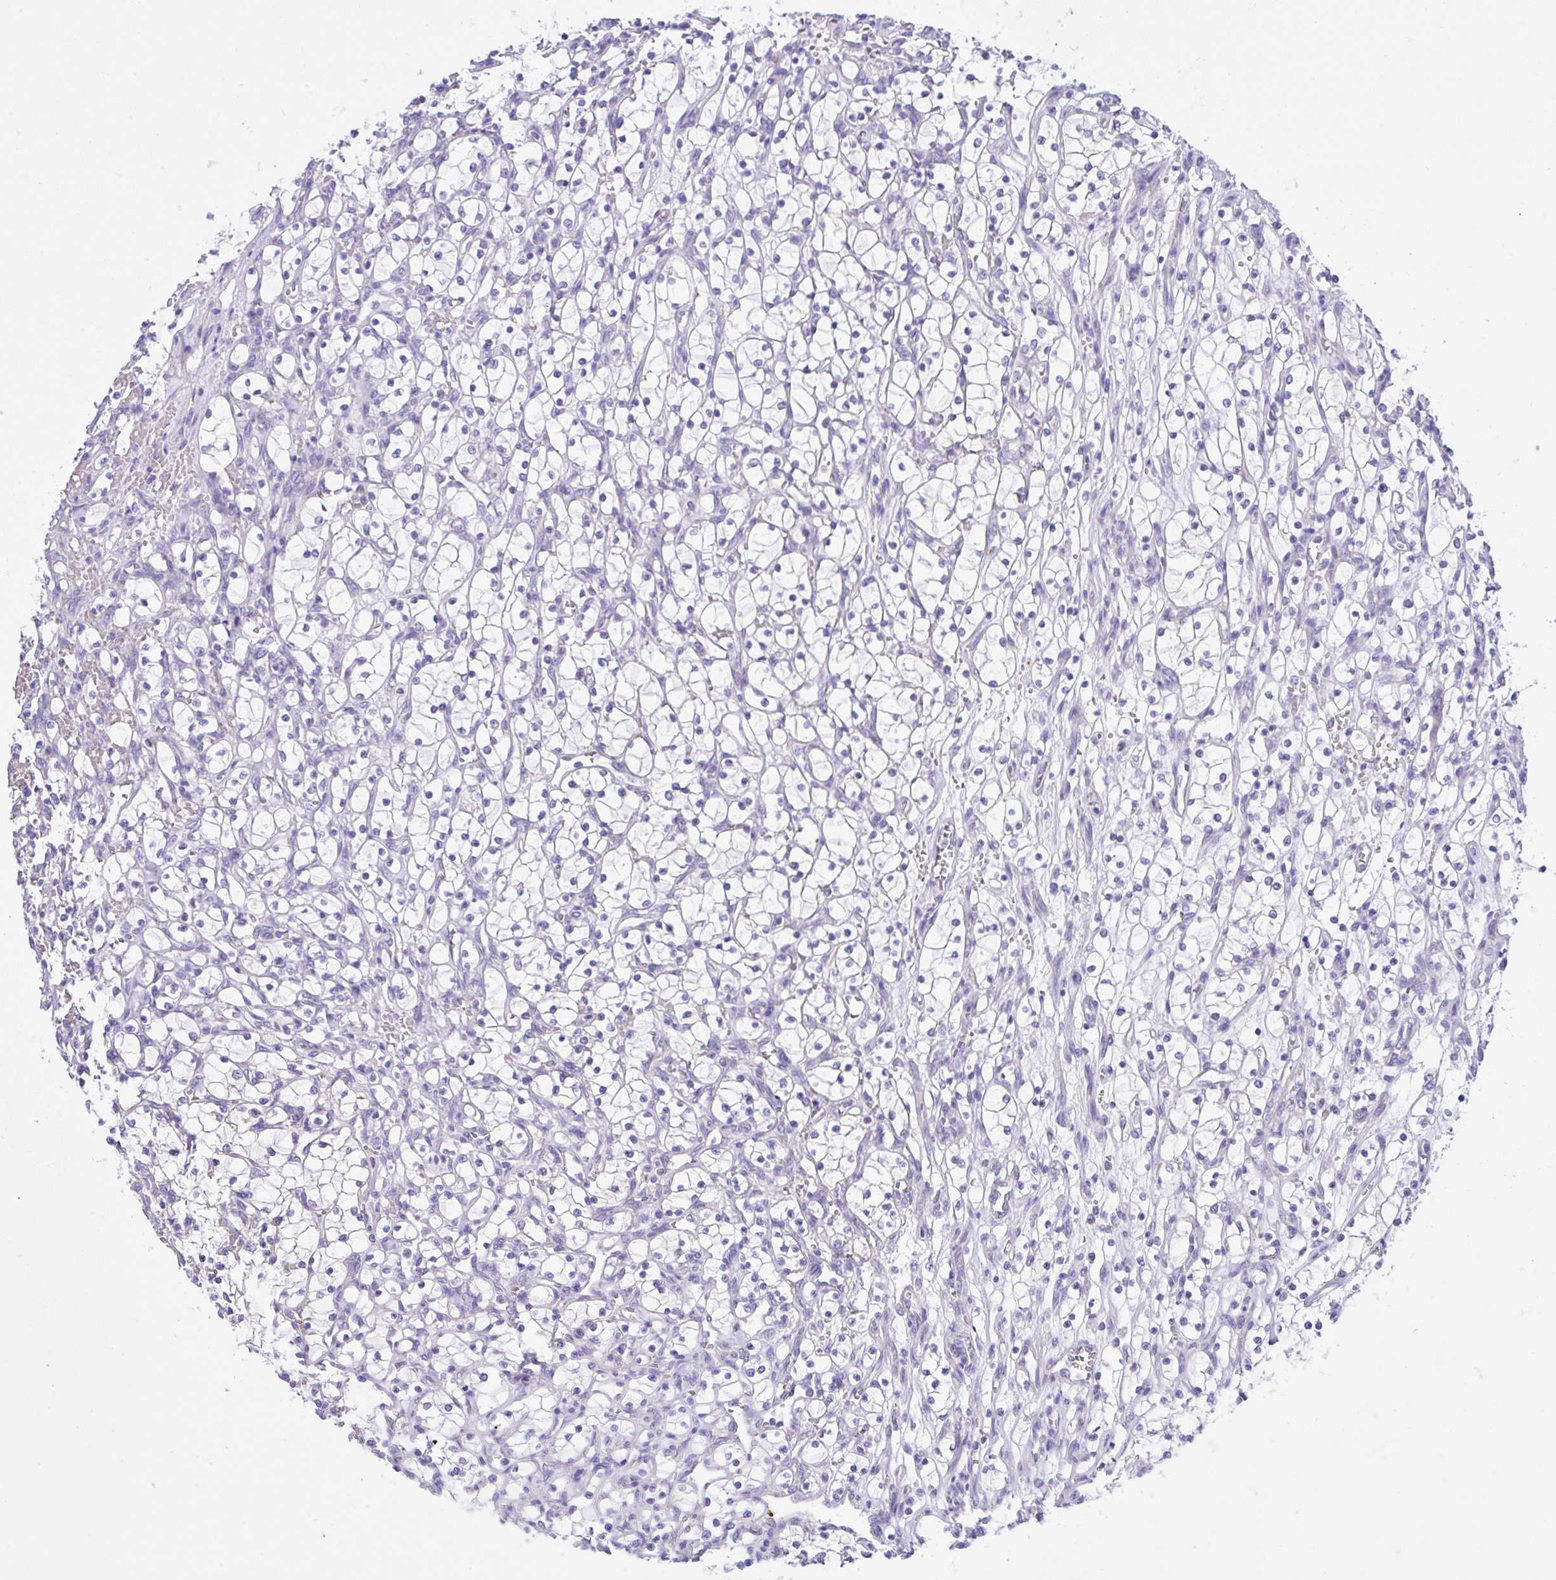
{"staining": {"intensity": "moderate", "quantity": "<25%", "location": "cytoplasmic/membranous"}, "tissue": "renal cancer", "cell_type": "Tumor cells", "image_type": "cancer", "snomed": [{"axis": "morphology", "description": "Adenocarcinoma, NOS"}, {"axis": "topography", "description": "Kidney"}], "caption": "The image demonstrates staining of adenocarcinoma (renal), revealing moderate cytoplasmic/membranous protein positivity (brown color) within tumor cells.", "gene": "SLC13A1", "patient": {"sex": "female", "age": 69}}